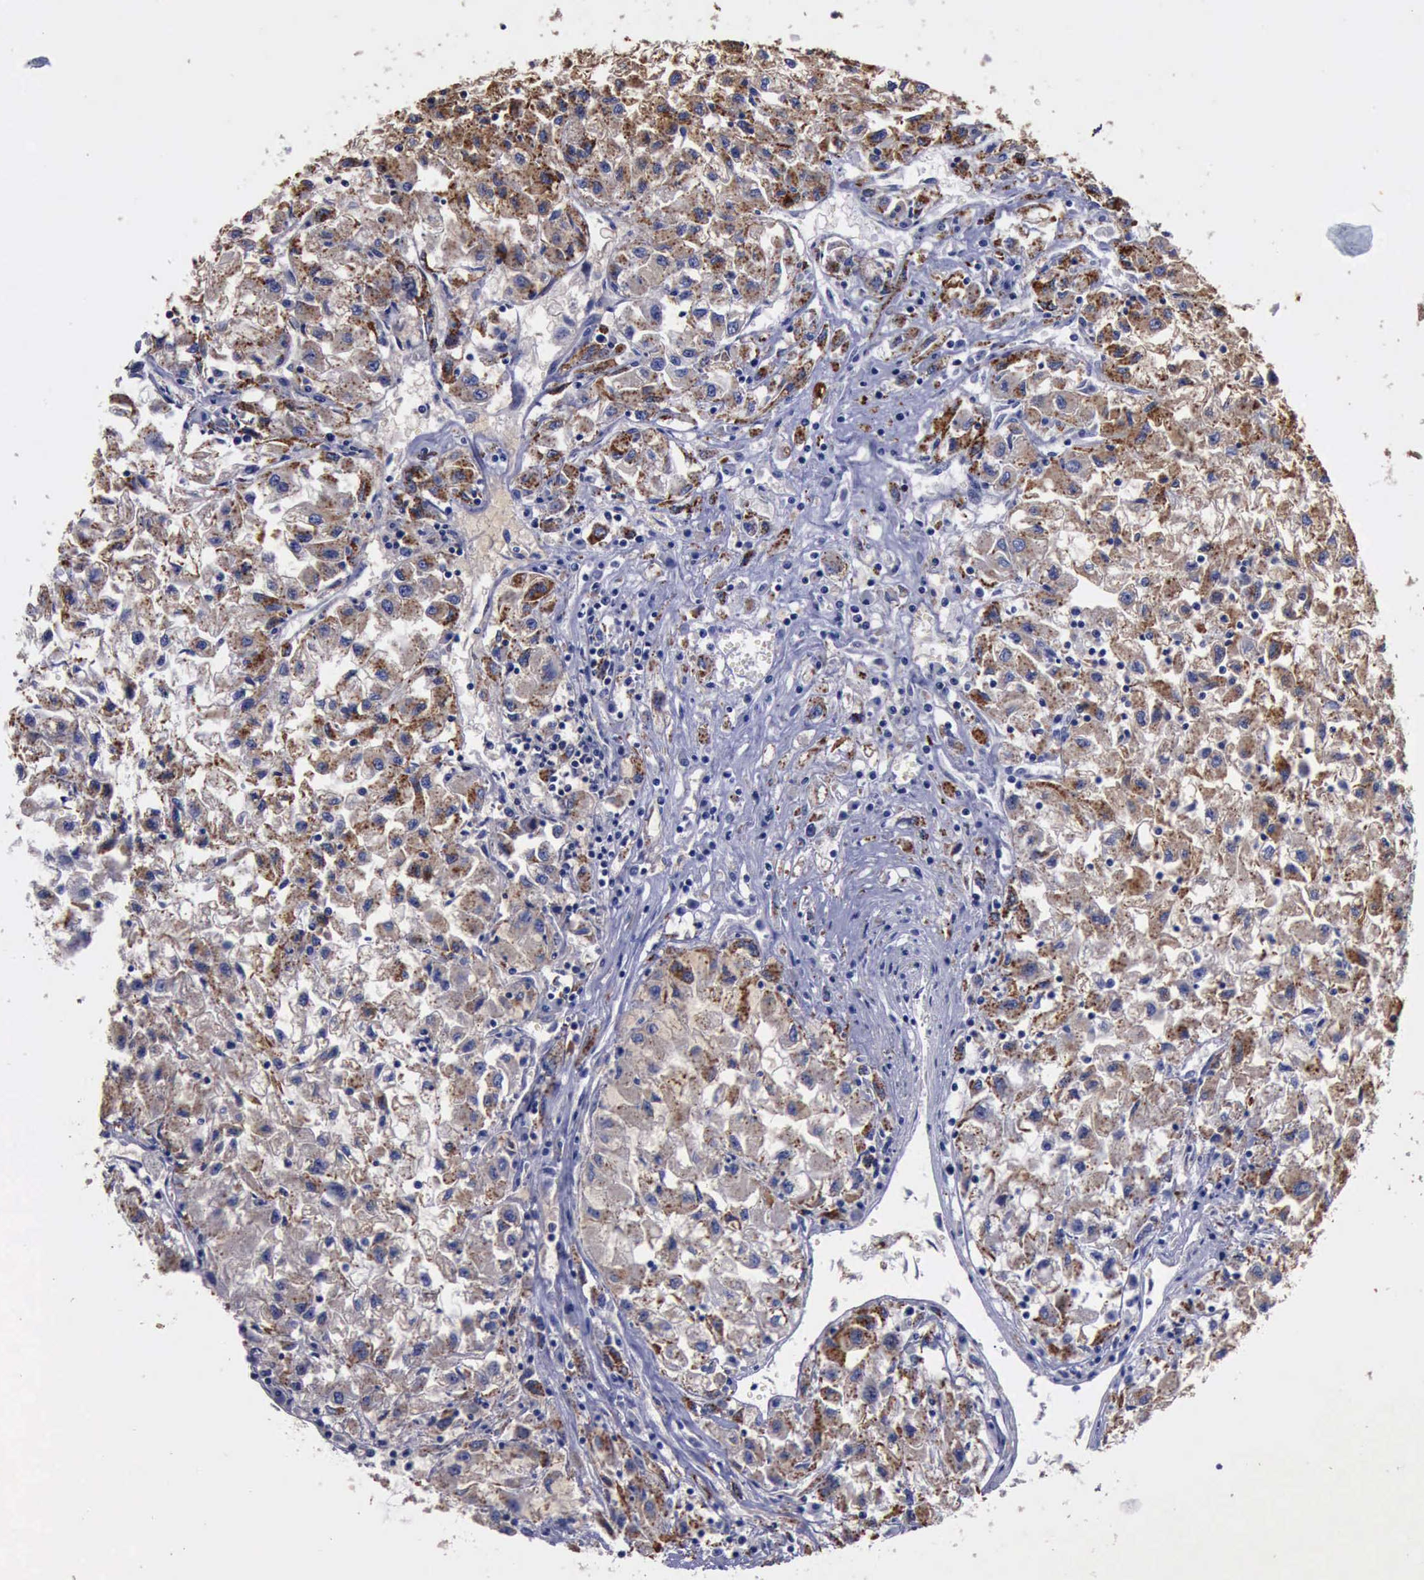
{"staining": {"intensity": "strong", "quantity": ">75%", "location": "cytoplasmic/membranous"}, "tissue": "renal cancer", "cell_type": "Tumor cells", "image_type": "cancer", "snomed": [{"axis": "morphology", "description": "Adenocarcinoma, NOS"}, {"axis": "topography", "description": "Kidney"}], "caption": "The photomicrograph demonstrates immunohistochemical staining of adenocarcinoma (renal). There is strong cytoplasmic/membranous positivity is seen in approximately >75% of tumor cells.", "gene": "CTSD", "patient": {"sex": "male", "age": 59}}